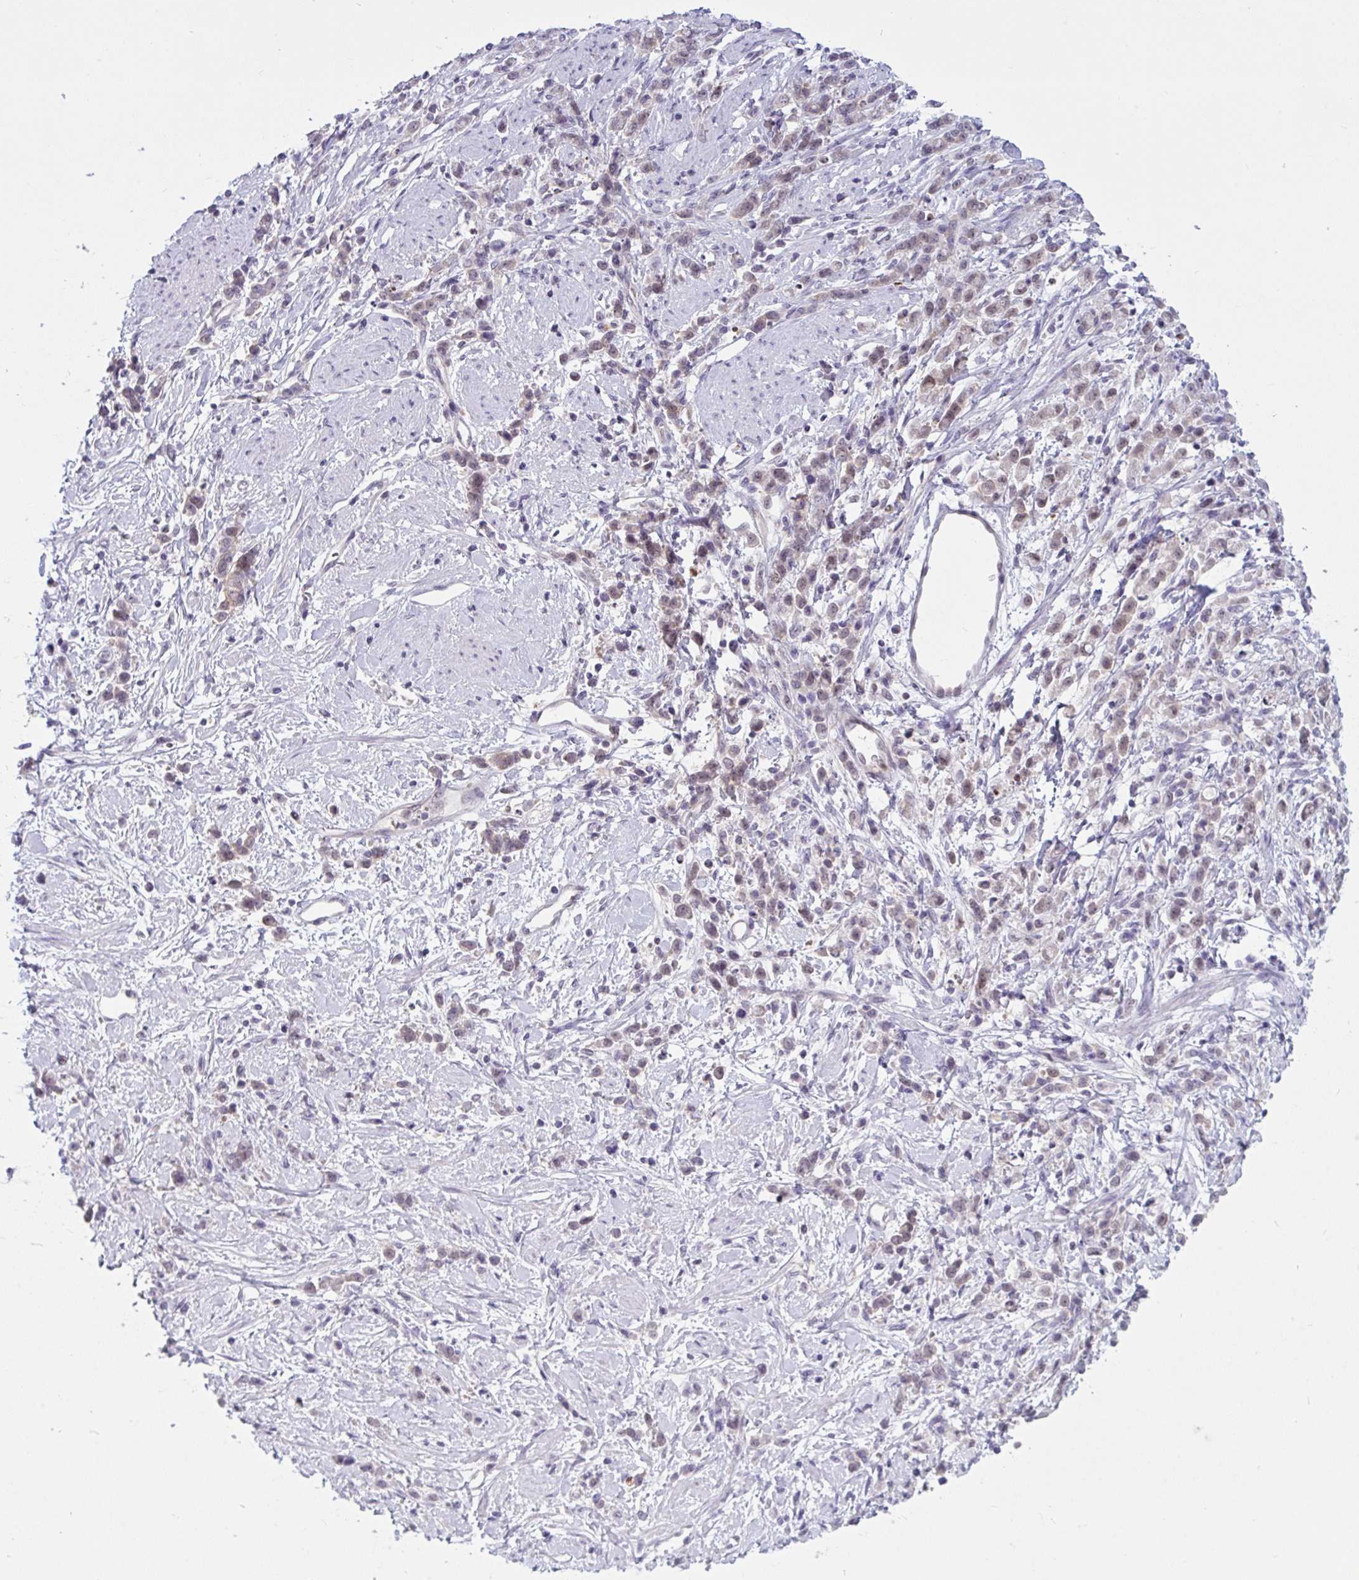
{"staining": {"intensity": "weak", "quantity": "25%-75%", "location": "nuclear"}, "tissue": "stomach cancer", "cell_type": "Tumor cells", "image_type": "cancer", "snomed": [{"axis": "morphology", "description": "Adenocarcinoma, NOS"}, {"axis": "topography", "description": "Stomach"}], "caption": "A histopathology image of human stomach cancer (adenocarcinoma) stained for a protein demonstrates weak nuclear brown staining in tumor cells.", "gene": "TSN", "patient": {"sex": "female", "age": 60}}